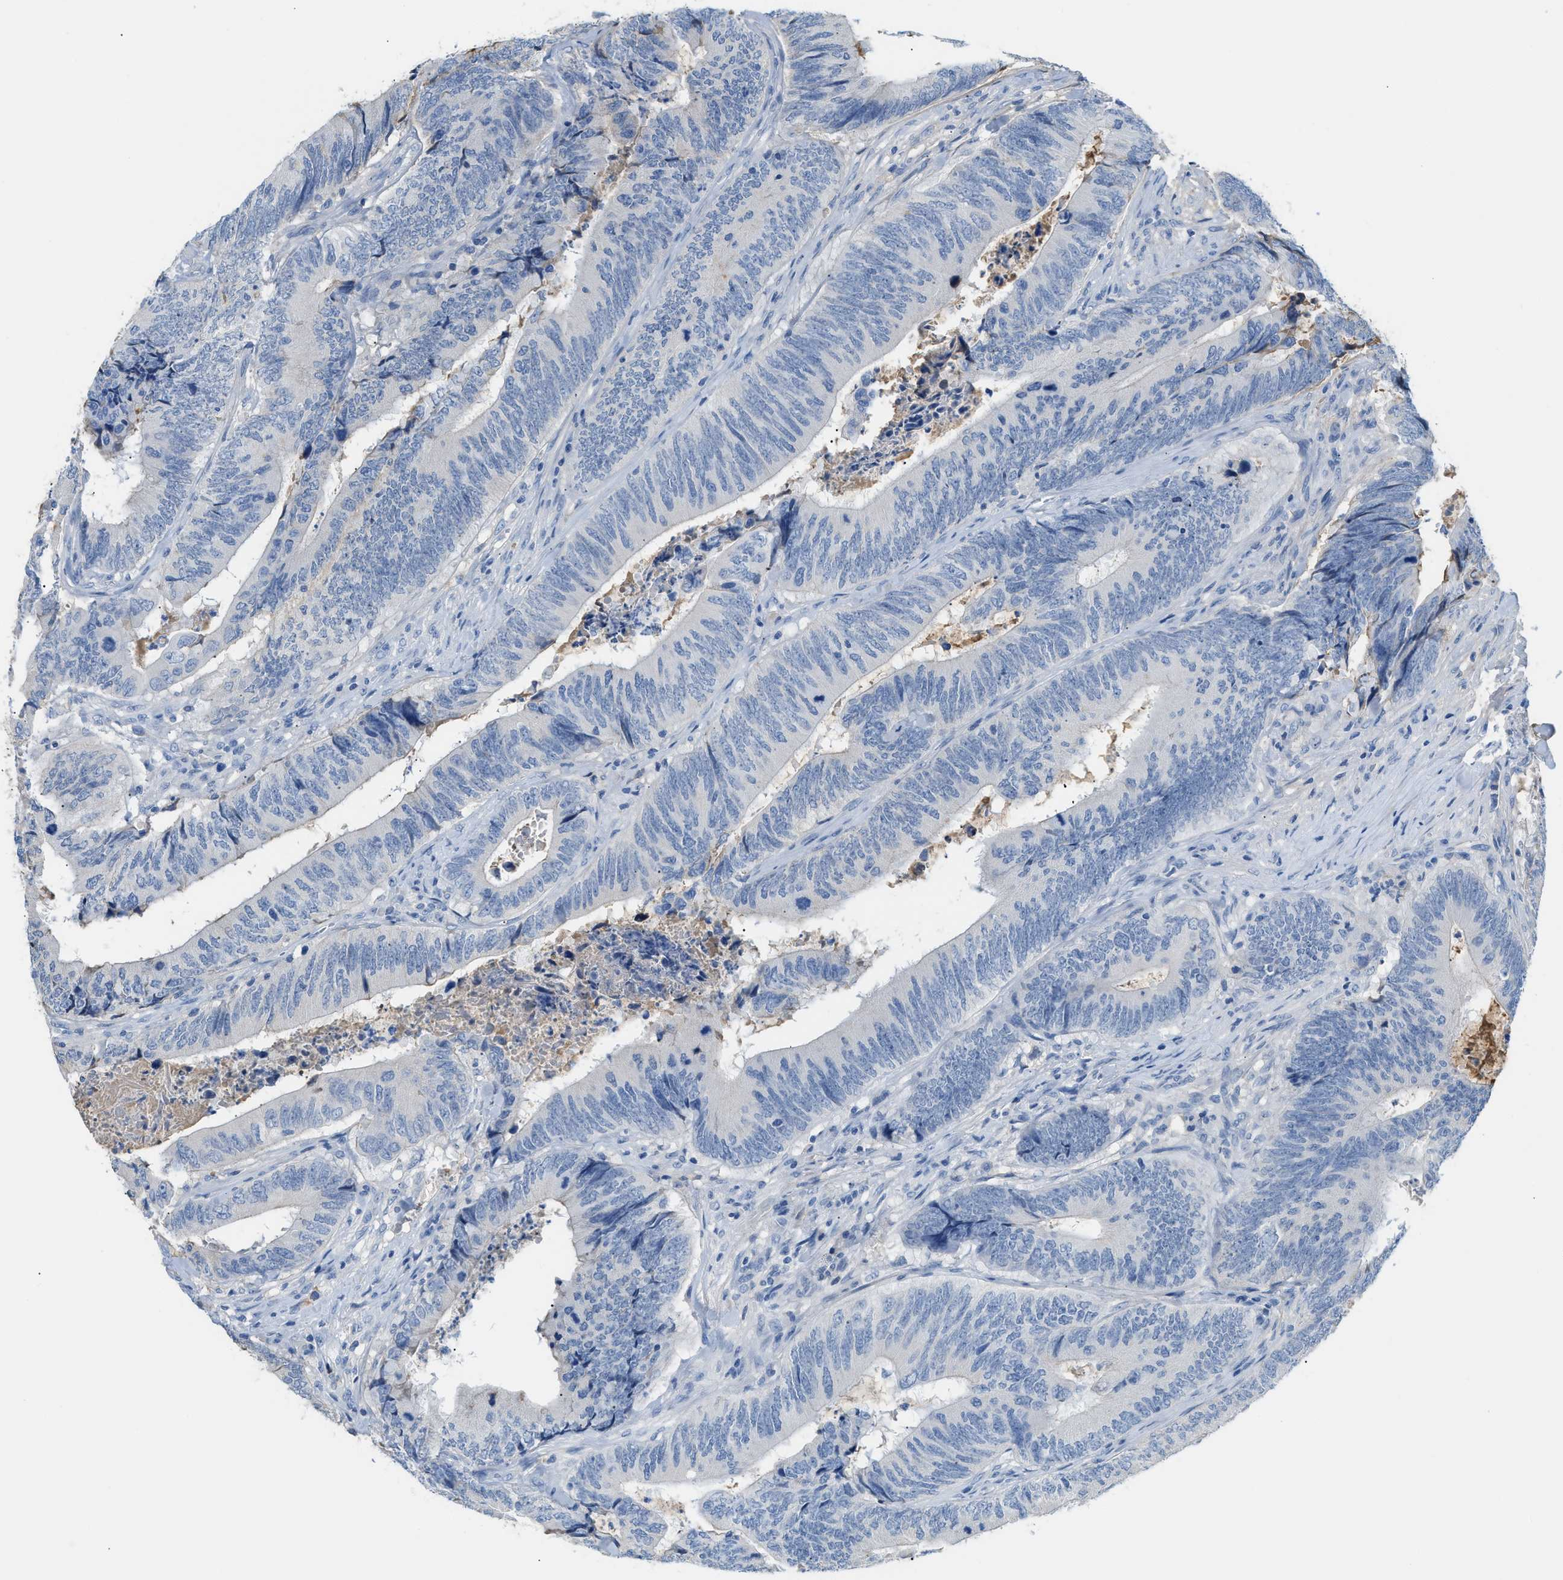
{"staining": {"intensity": "negative", "quantity": "none", "location": "none"}, "tissue": "colorectal cancer", "cell_type": "Tumor cells", "image_type": "cancer", "snomed": [{"axis": "morphology", "description": "Normal tissue, NOS"}, {"axis": "morphology", "description": "Adenocarcinoma, NOS"}, {"axis": "topography", "description": "Colon"}], "caption": "Tumor cells show no significant expression in colorectal cancer (adenocarcinoma).", "gene": "CFI", "patient": {"sex": "male", "age": 56}}